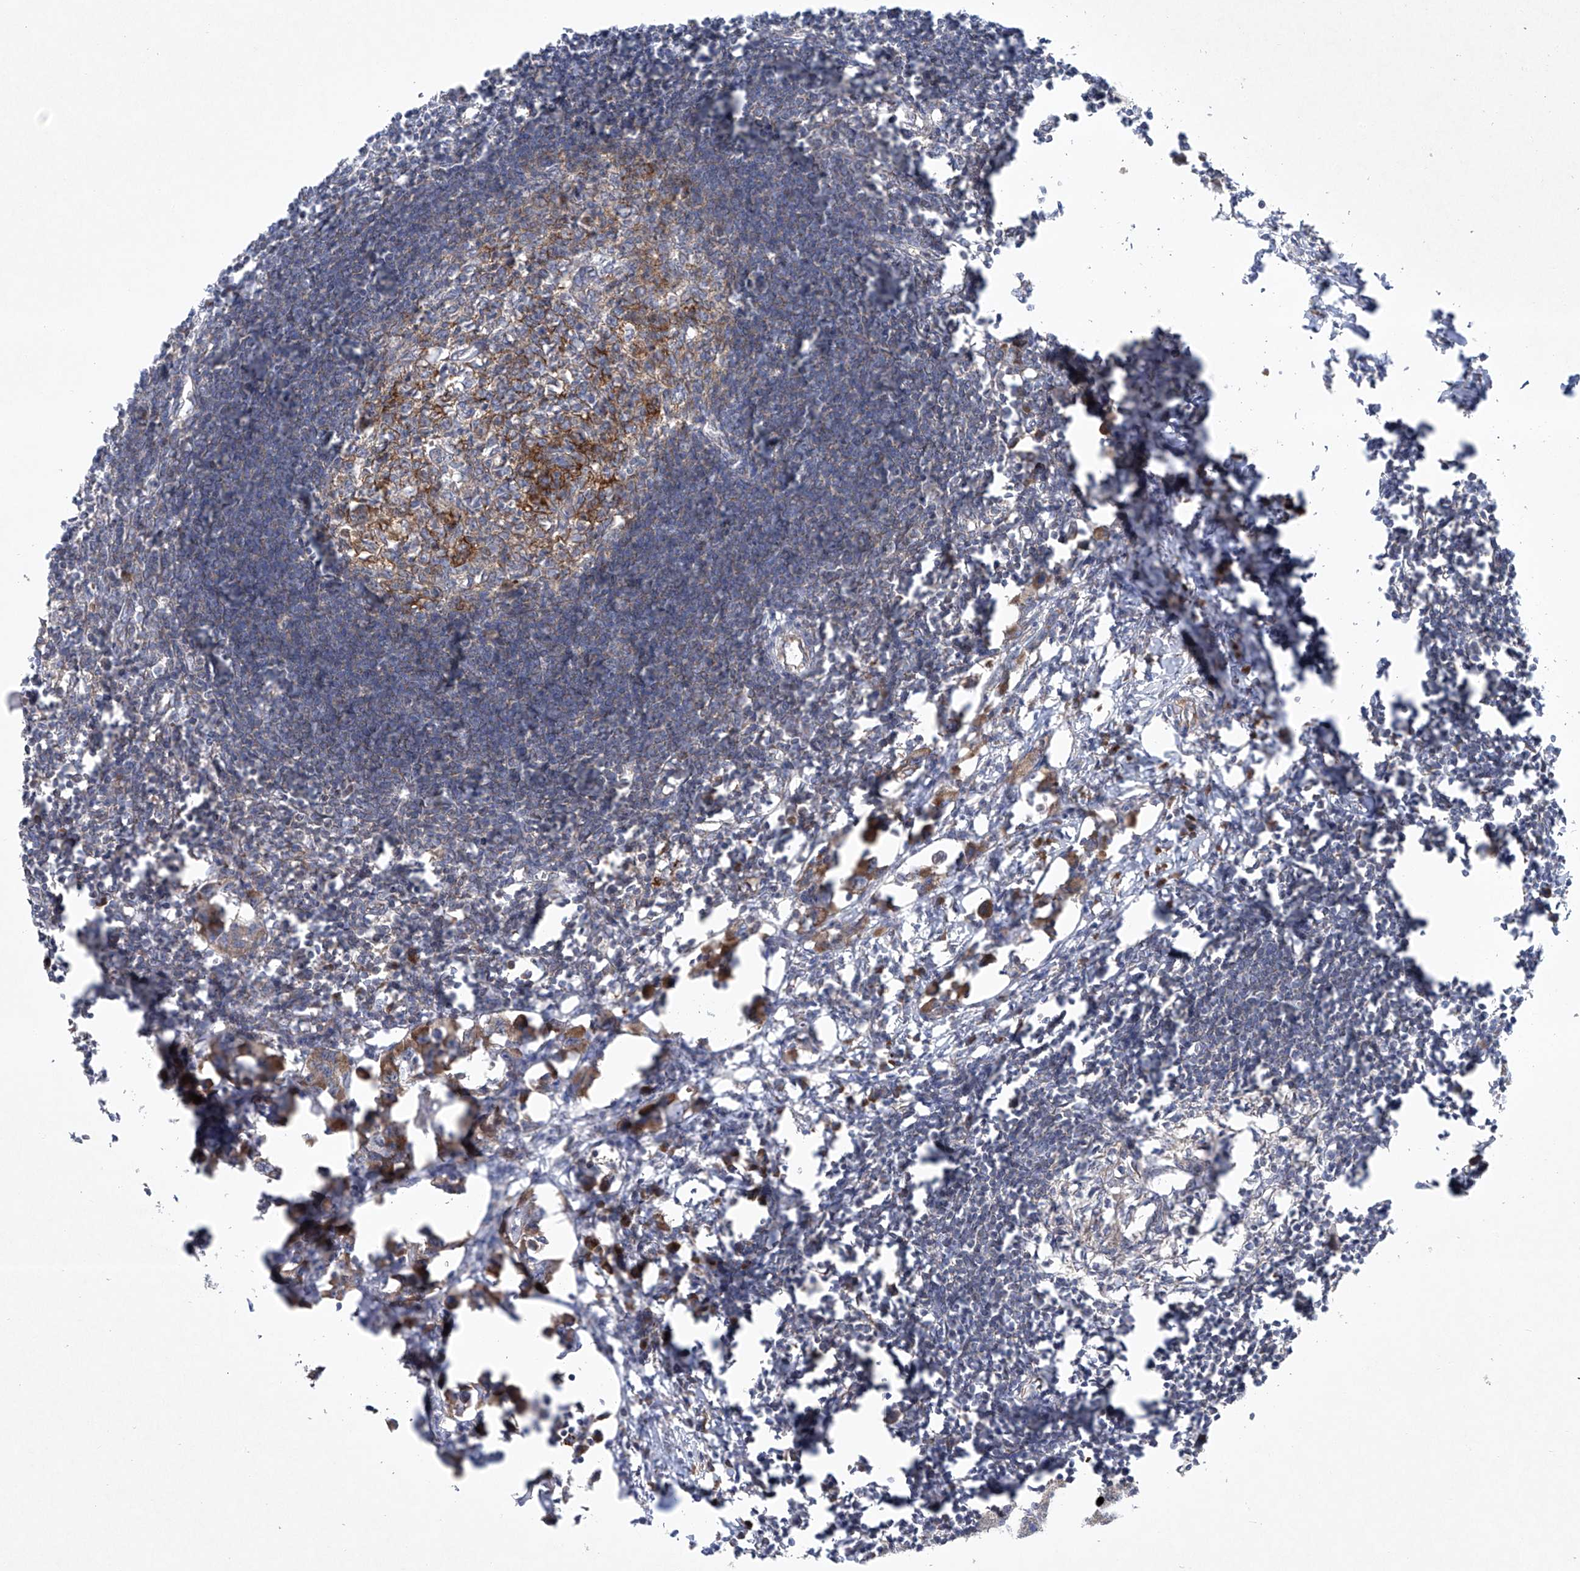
{"staining": {"intensity": "strong", "quantity": "<25%", "location": "cytoplasmic/membranous"}, "tissue": "lymph node", "cell_type": "Germinal center cells", "image_type": "normal", "snomed": [{"axis": "morphology", "description": "Normal tissue, NOS"}, {"axis": "morphology", "description": "Malignant melanoma, Metastatic site"}, {"axis": "topography", "description": "Lymph node"}], "caption": "A brown stain highlights strong cytoplasmic/membranous staining of a protein in germinal center cells of unremarkable human lymph node. Nuclei are stained in blue.", "gene": "TJAP1", "patient": {"sex": "male", "age": 41}}